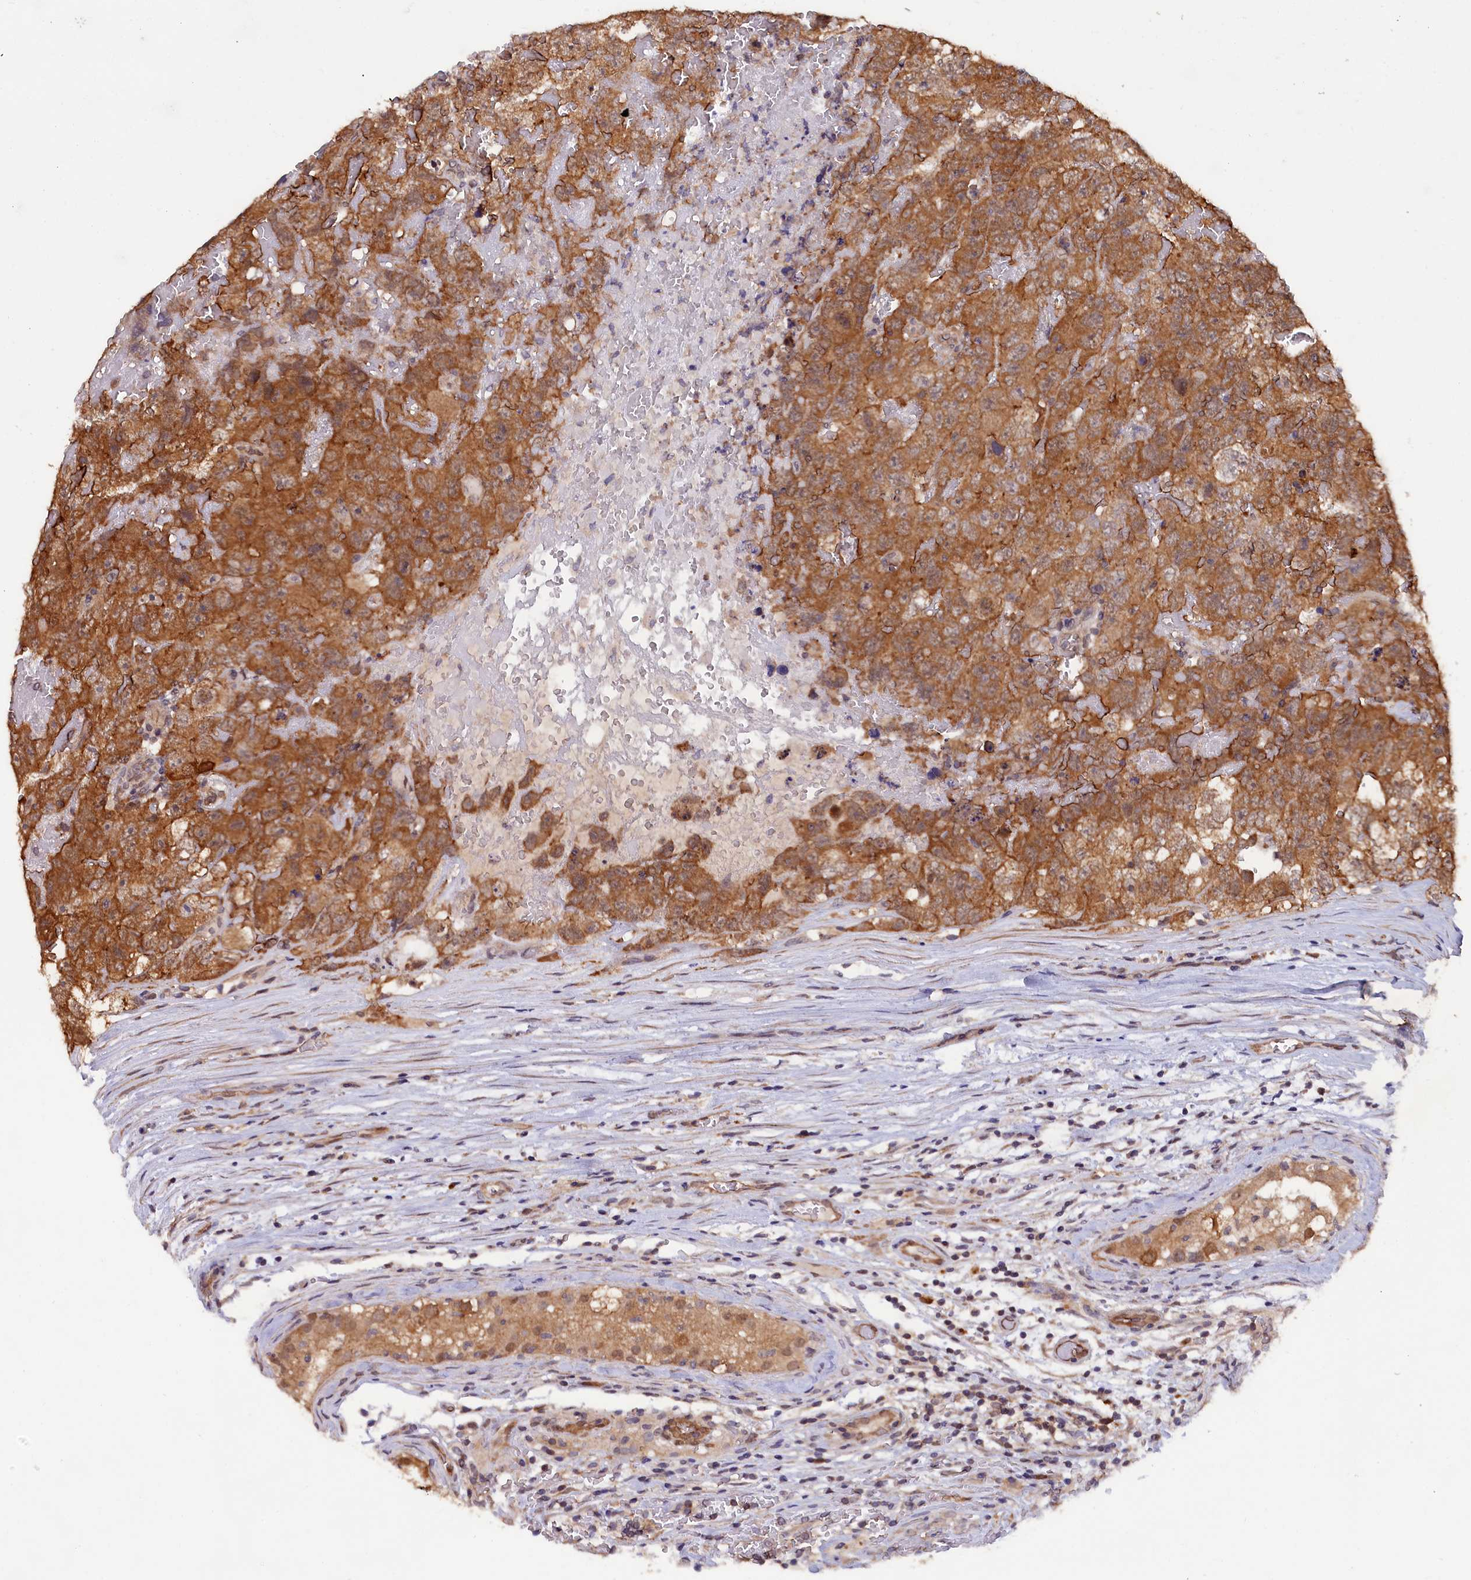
{"staining": {"intensity": "moderate", "quantity": ">75%", "location": "cytoplasmic/membranous"}, "tissue": "testis cancer", "cell_type": "Tumor cells", "image_type": "cancer", "snomed": [{"axis": "morphology", "description": "Carcinoma, Embryonal, NOS"}, {"axis": "topography", "description": "Testis"}], "caption": "Immunohistochemistry (IHC) micrograph of testis cancer stained for a protein (brown), which displays medium levels of moderate cytoplasmic/membranous expression in about >75% of tumor cells.", "gene": "JPT2", "patient": {"sex": "male", "age": 45}}